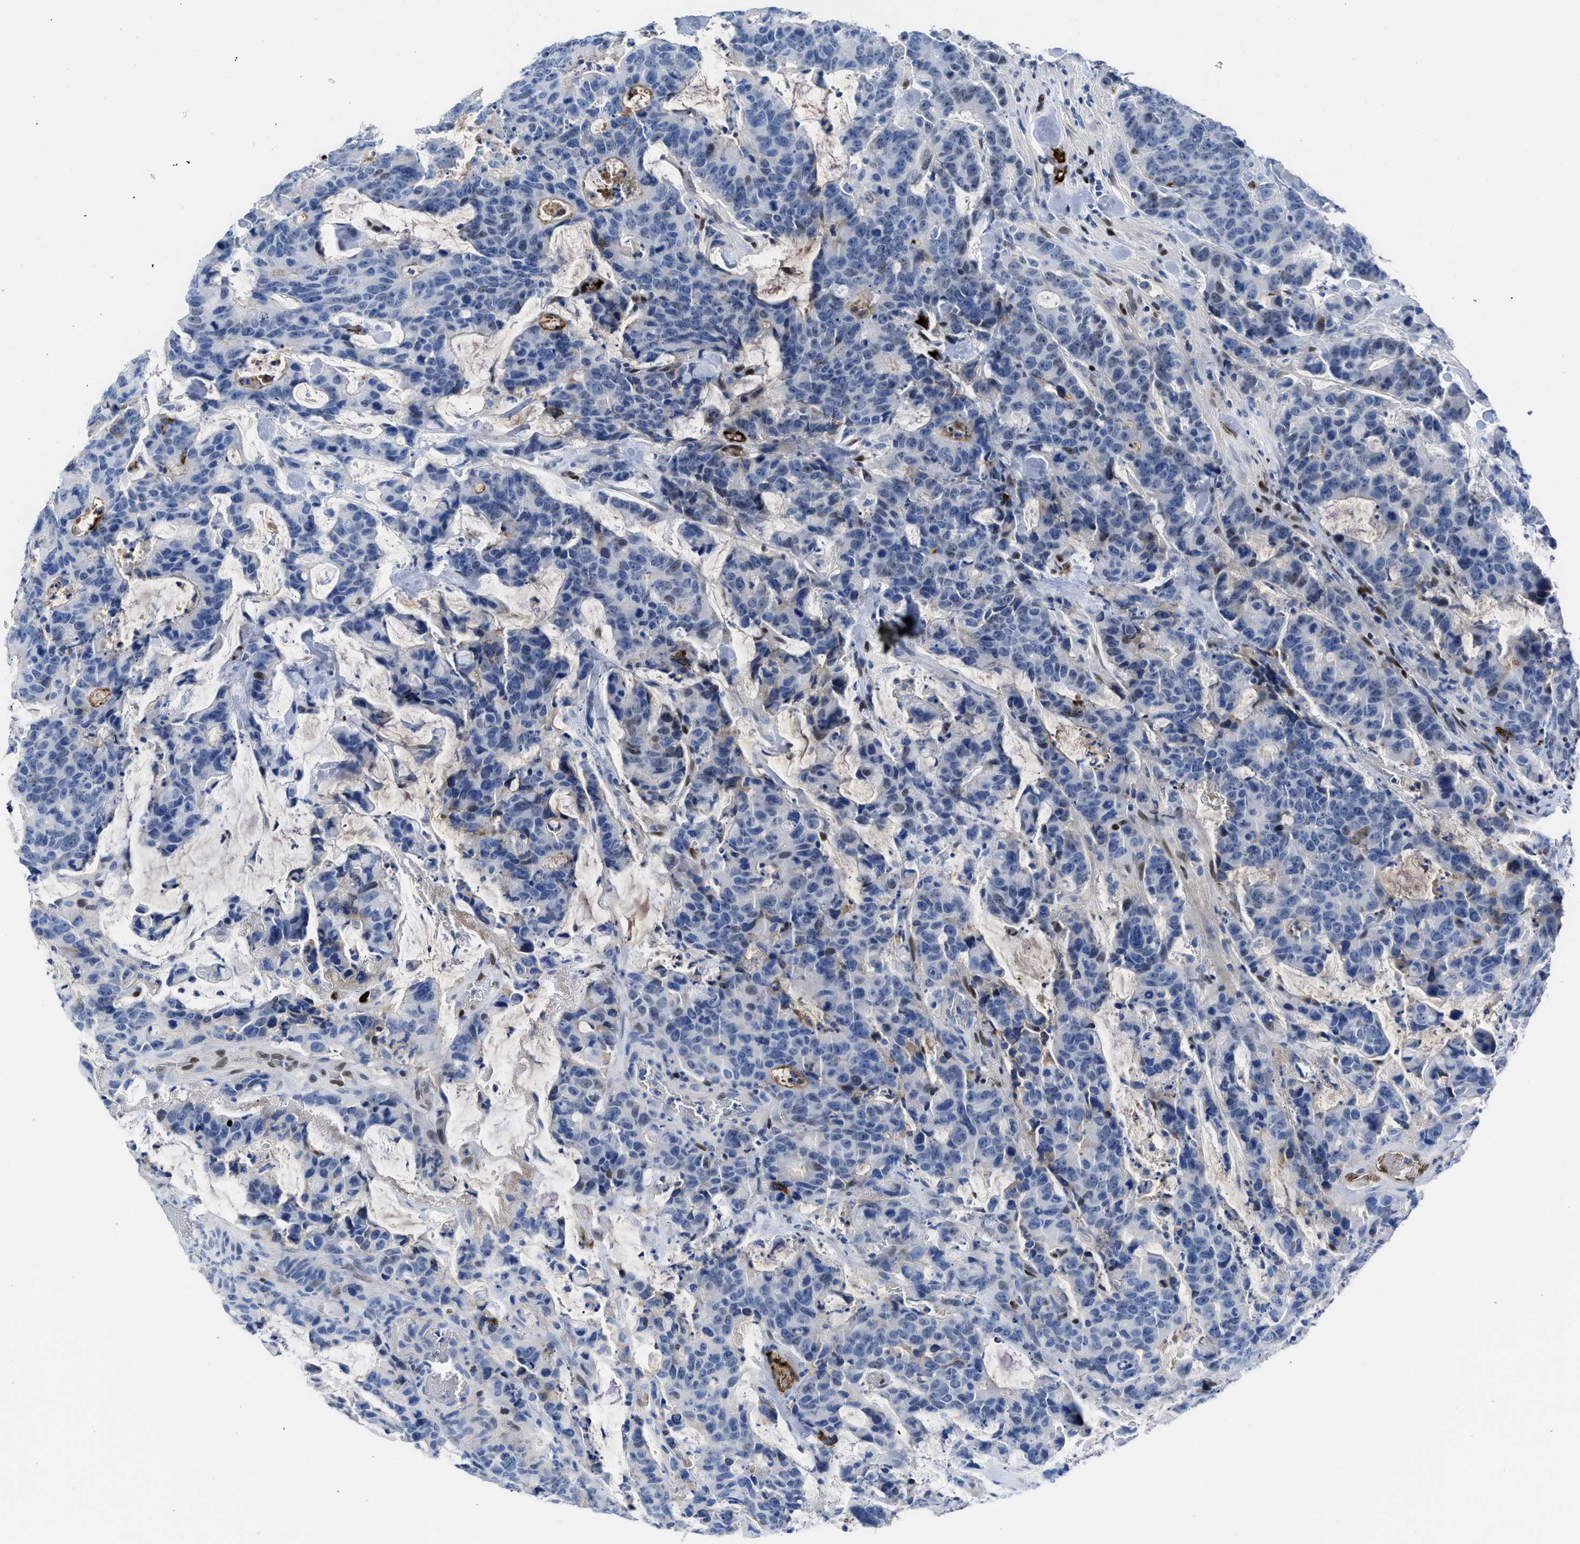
{"staining": {"intensity": "weak", "quantity": "<25%", "location": "nuclear"}, "tissue": "colorectal cancer", "cell_type": "Tumor cells", "image_type": "cancer", "snomed": [{"axis": "morphology", "description": "Adenocarcinoma, NOS"}, {"axis": "topography", "description": "Colon"}], "caption": "This is an immunohistochemistry (IHC) image of colorectal adenocarcinoma. There is no positivity in tumor cells.", "gene": "LEF1", "patient": {"sex": "female", "age": 86}}